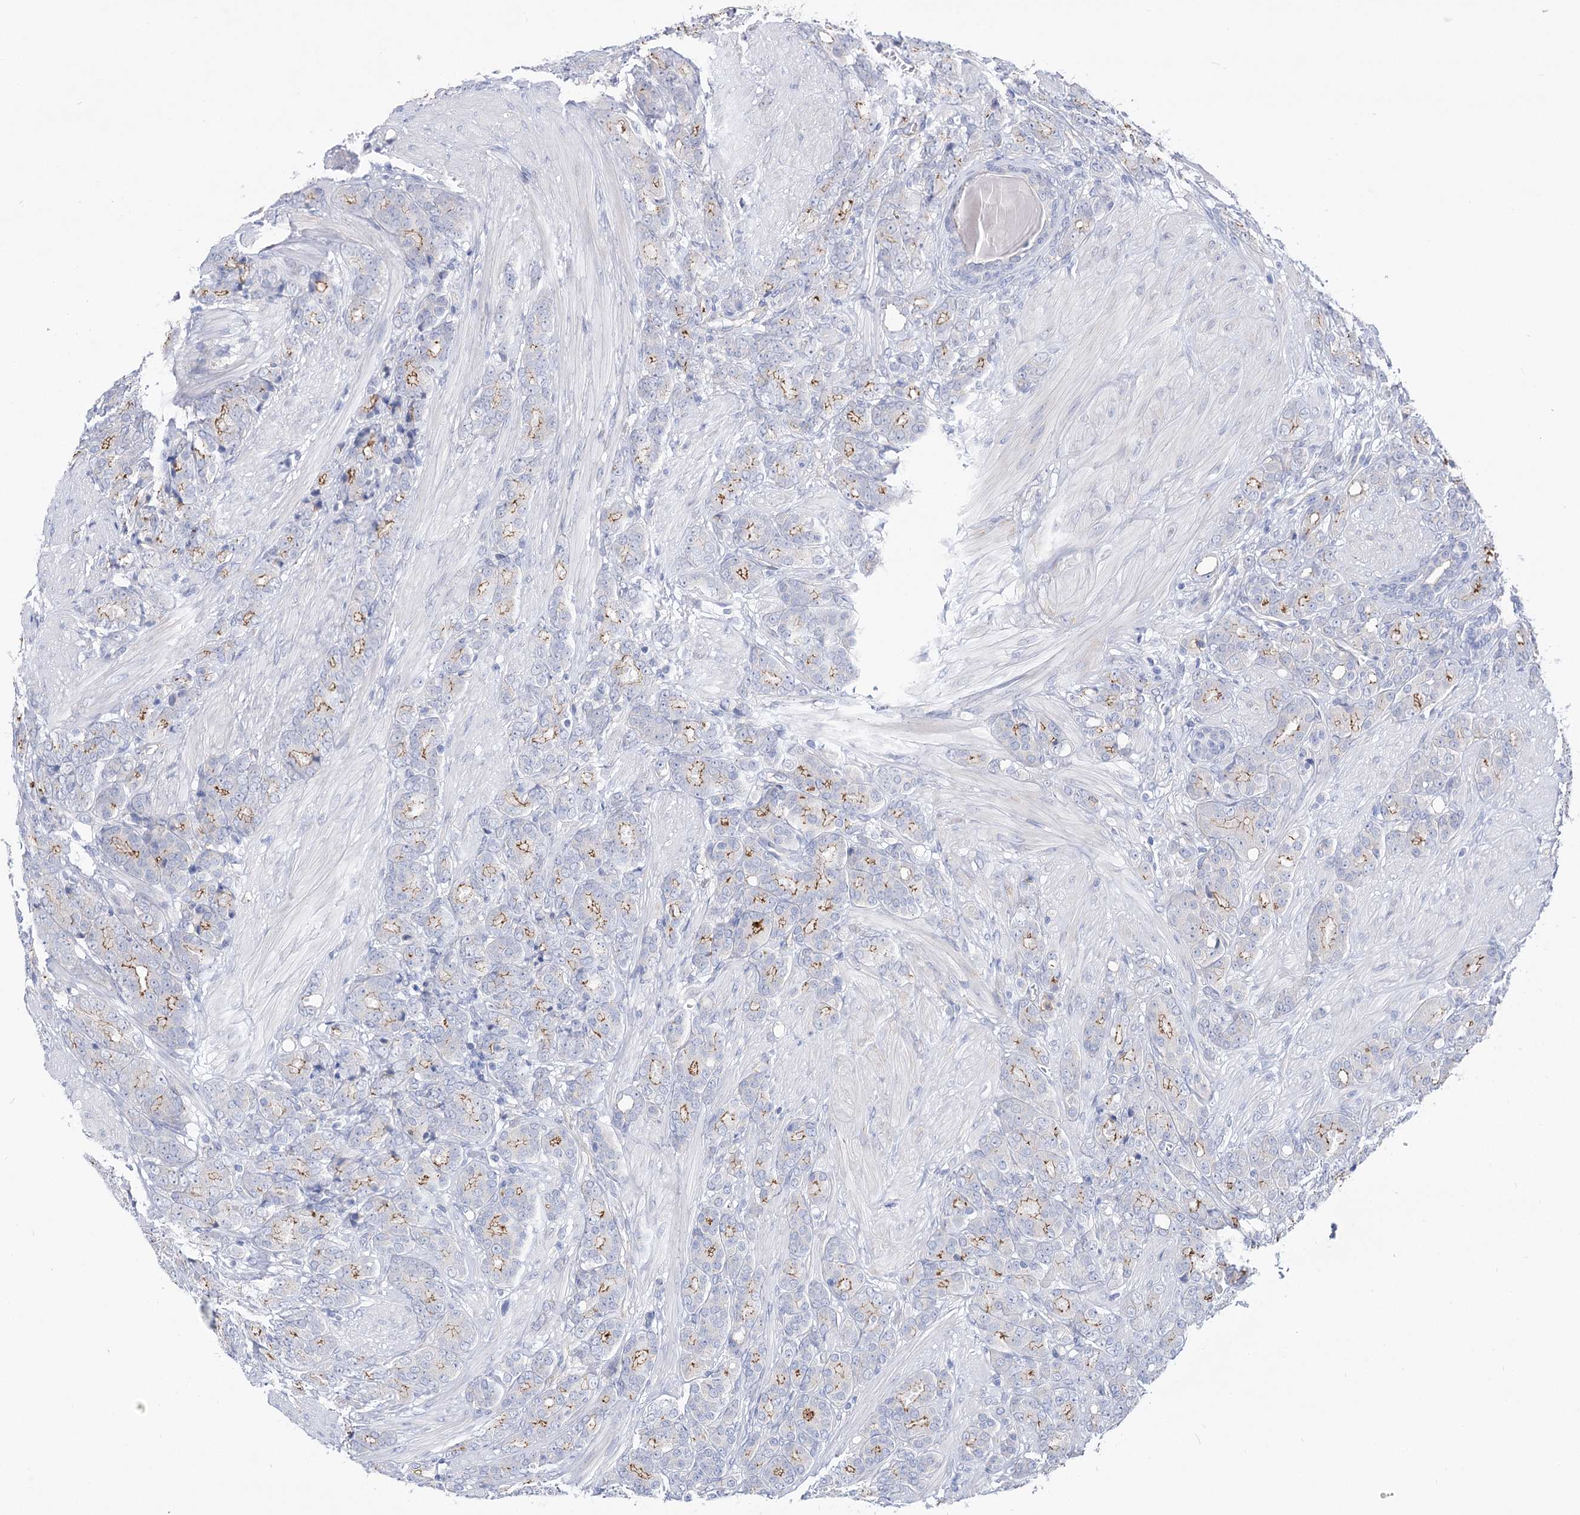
{"staining": {"intensity": "moderate", "quantity": "<25%", "location": "cytoplasmic/membranous"}, "tissue": "prostate cancer", "cell_type": "Tumor cells", "image_type": "cancer", "snomed": [{"axis": "morphology", "description": "Adenocarcinoma, High grade"}, {"axis": "topography", "description": "Prostate"}], "caption": "Prostate cancer stained with DAB immunohistochemistry (IHC) reveals low levels of moderate cytoplasmic/membranous expression in approximately <25% of tumor cells. (DAB = brown stain, brightfield microscopy at high magnification).", "gene": "NRAP", "patient": {"sex": "male", "age": 62}}